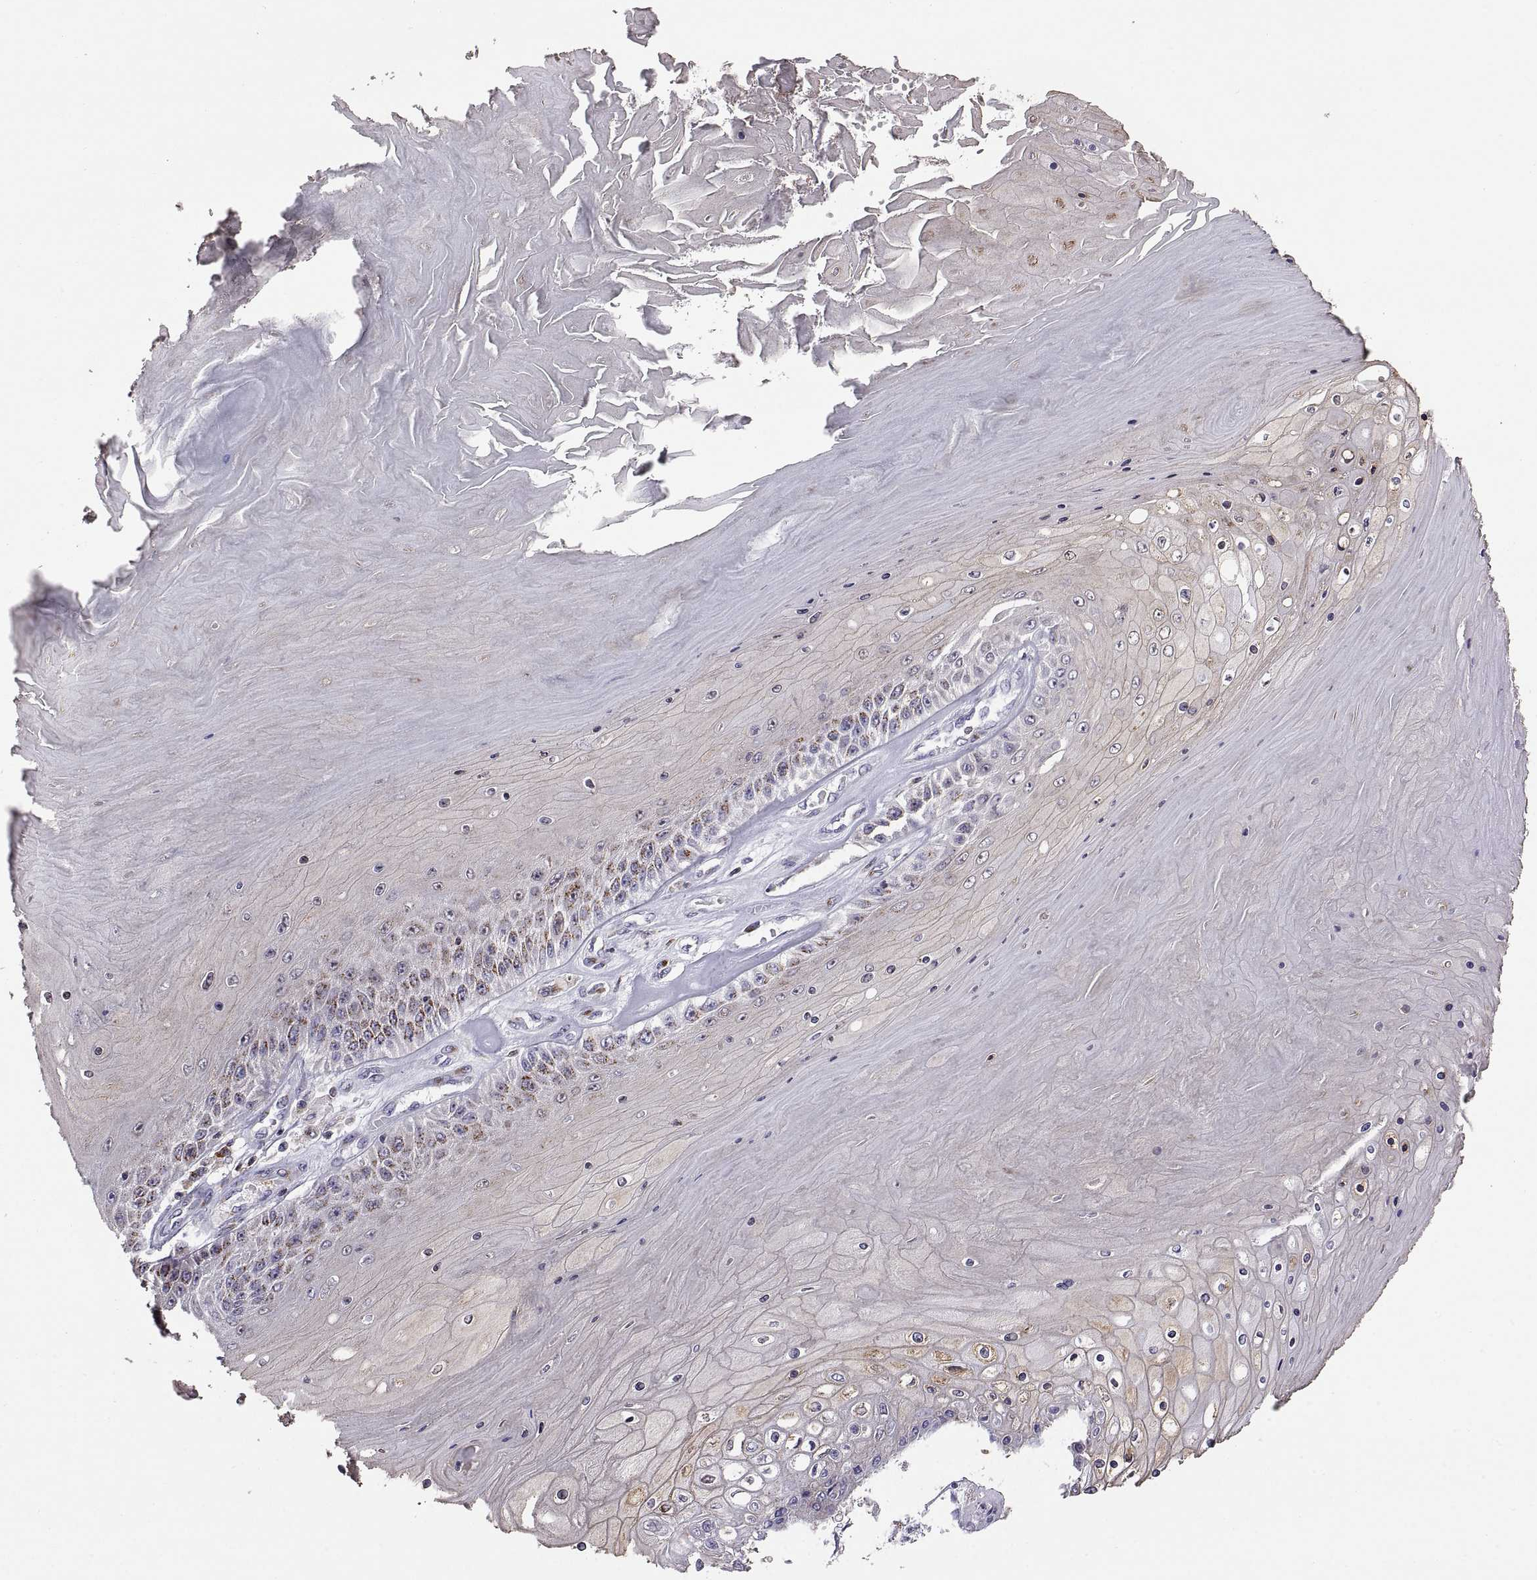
{"staining": {"intensity": "strong", "quantity": "25%-75%", "location": "cytoplasmic/membranous"}, "tissue": "skin cancer", "cell_type": "Tumor cells", "image_type": "cancer", "snomed": [{"axis": "morphology", "description": "Squamous cell carcinoma, NOS"}, {"axis": "topography", "description": "Skin"}], "caption": "A photomicrograph of skin squamous cell carcinoma stained for a protein demonstrates strong cytoplasmic/membranous brown staining in tumor cells. The protein is shown in brown color, while the nuclei are stained blue.", "gene": "ACAP1", "patient": {"sex": "male", "age": 62}}